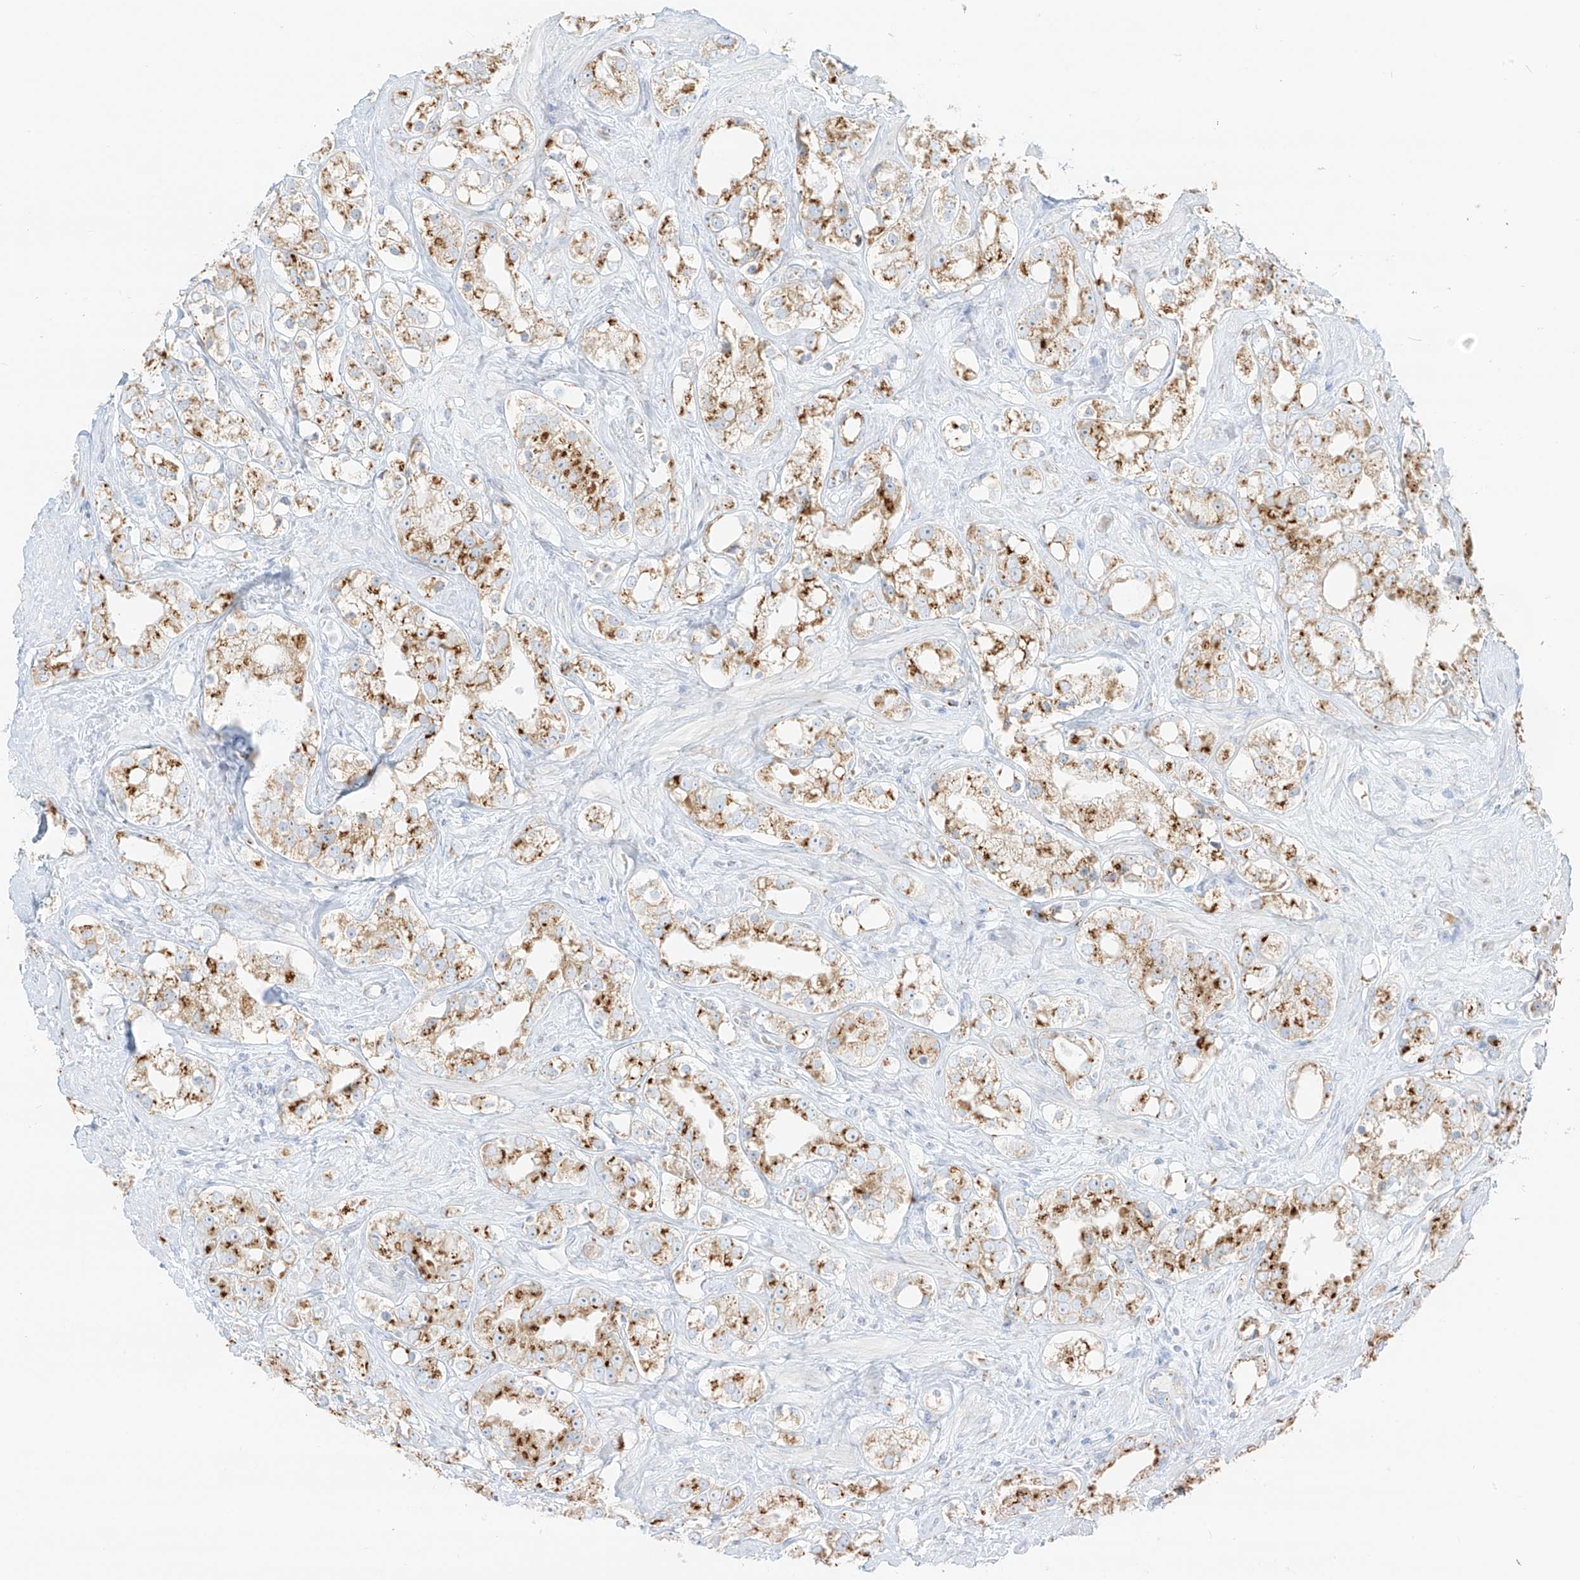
{"staining": {"intensity": "moderate", "quantity": ">75%", "location": "cytoplasmic/membranous"}, "tissue": "prostate cancer", "cell_type": "Tumor cells", "image_type": "cancer", "snomed": [{"axis": "morphology", "description": "Adenocarcinoma, NOS"}, {"axis": "topography", "description": "Prostate"}], "caption": "DAB (3,3'-diaminobenzidine) immunohistochemical staining of human prostate cancer (adenocarcinoma) shows moderate cytoplasmic/membranous protein positivity in approximately >75% of tumor cells. (Brightfield microscopy of DAB IHC at high magnification).", "gene": "TMEM87B", "patient": {"sex": "male", "age": 79}}